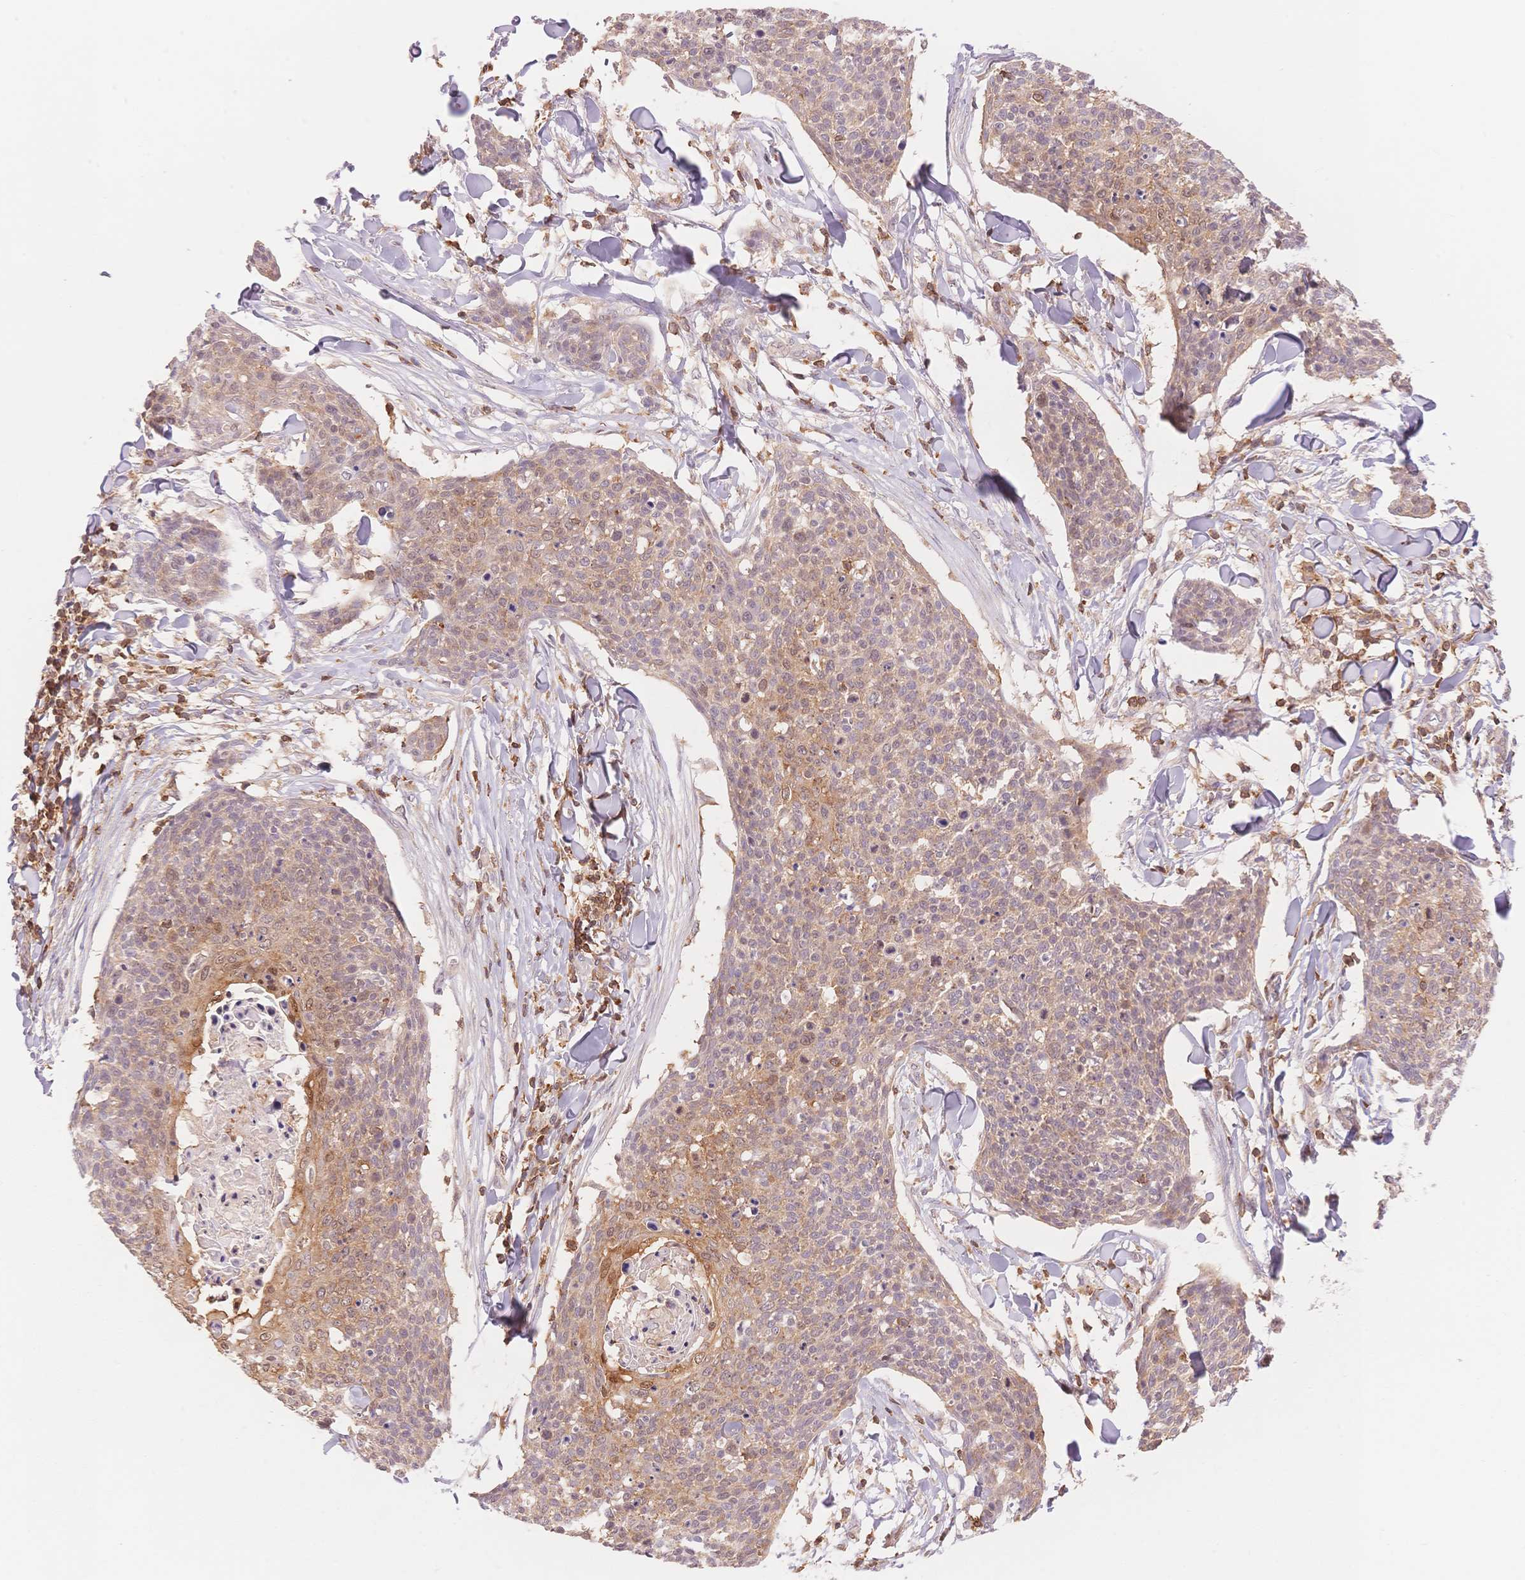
{"staining": {"intensity": "moderate", "quantity": "<25%", "location": "cytoplasmic/membranous"}, "tissue": "skin cancer", "cell_type": "Tumor cells", "image_type": "cancer", "snomed": [{"axis": "morphology", "description": "Squamous cell carcinoma, NOS"}, {"axis": "topography", "description": "Skin"}, {"axis": "topography", "description": "Vulva"}], "caption": "A brown stain shows moderate cytoplasmic/membranous staining of a protein in skin squamous cell carcinoma tumor cells.", "gene": "STK39", "patient": {"sex": "female", "age": 75}}